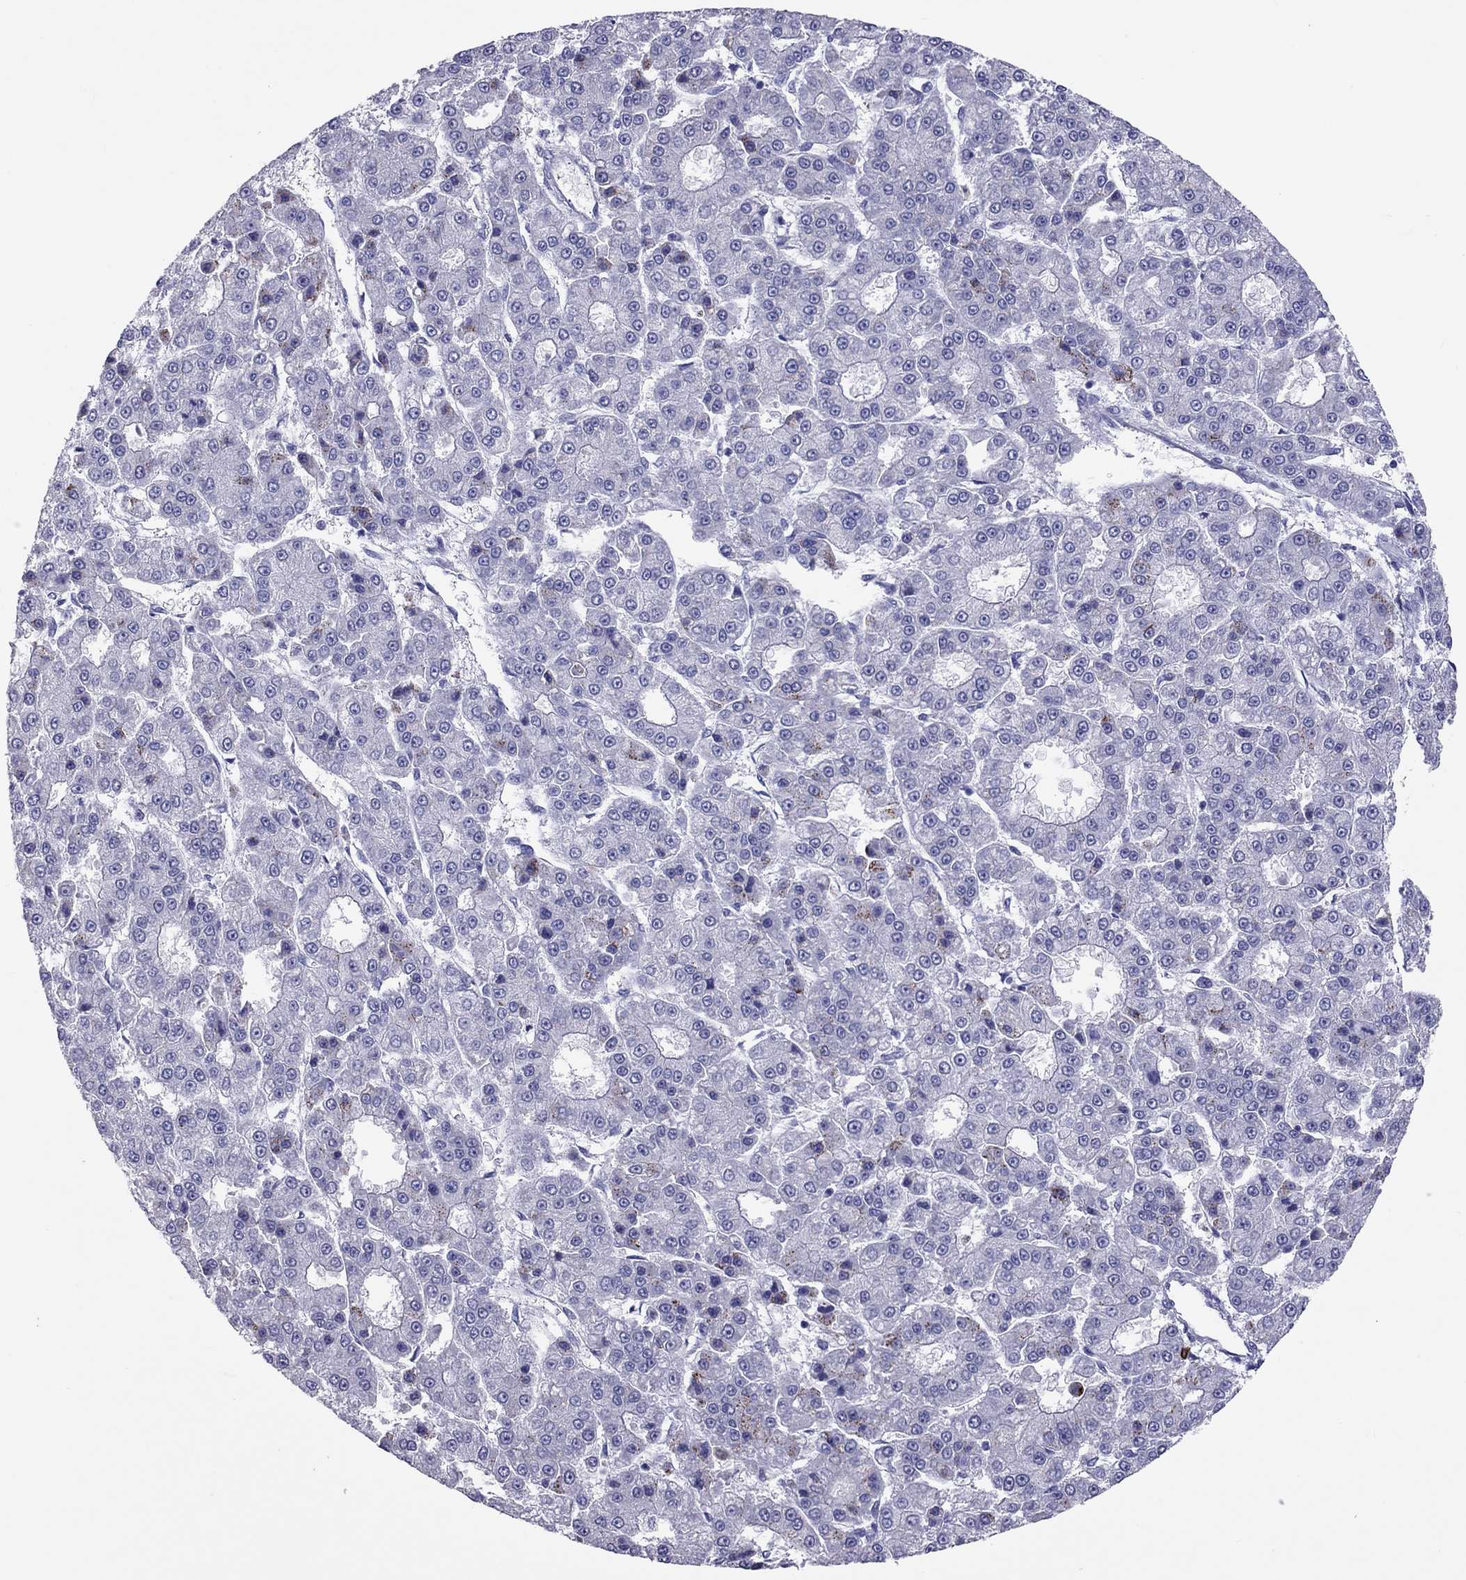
{"staining": {"intensity": "negative", "quantity": "none", "location": "none"}, "tissue": "liver cancer", "cell_type": "Tumor cells", "image_type": "cancer", "snomed": [{"axis": "morphology", "description": "Carcinoma, Hepatocellular, NOS"}, {"axis": "topography", "description": "Liver"}], "caption": "IHC histopathology image of human liver hepatocellular carcinoma stained for a protein (brown), which shows no staining in tumor cells. (DAB immunohistochemistry (IHC), high magnification).", "gene": "ADORA2A", "patient": {"sex": "male", "age": 70}}